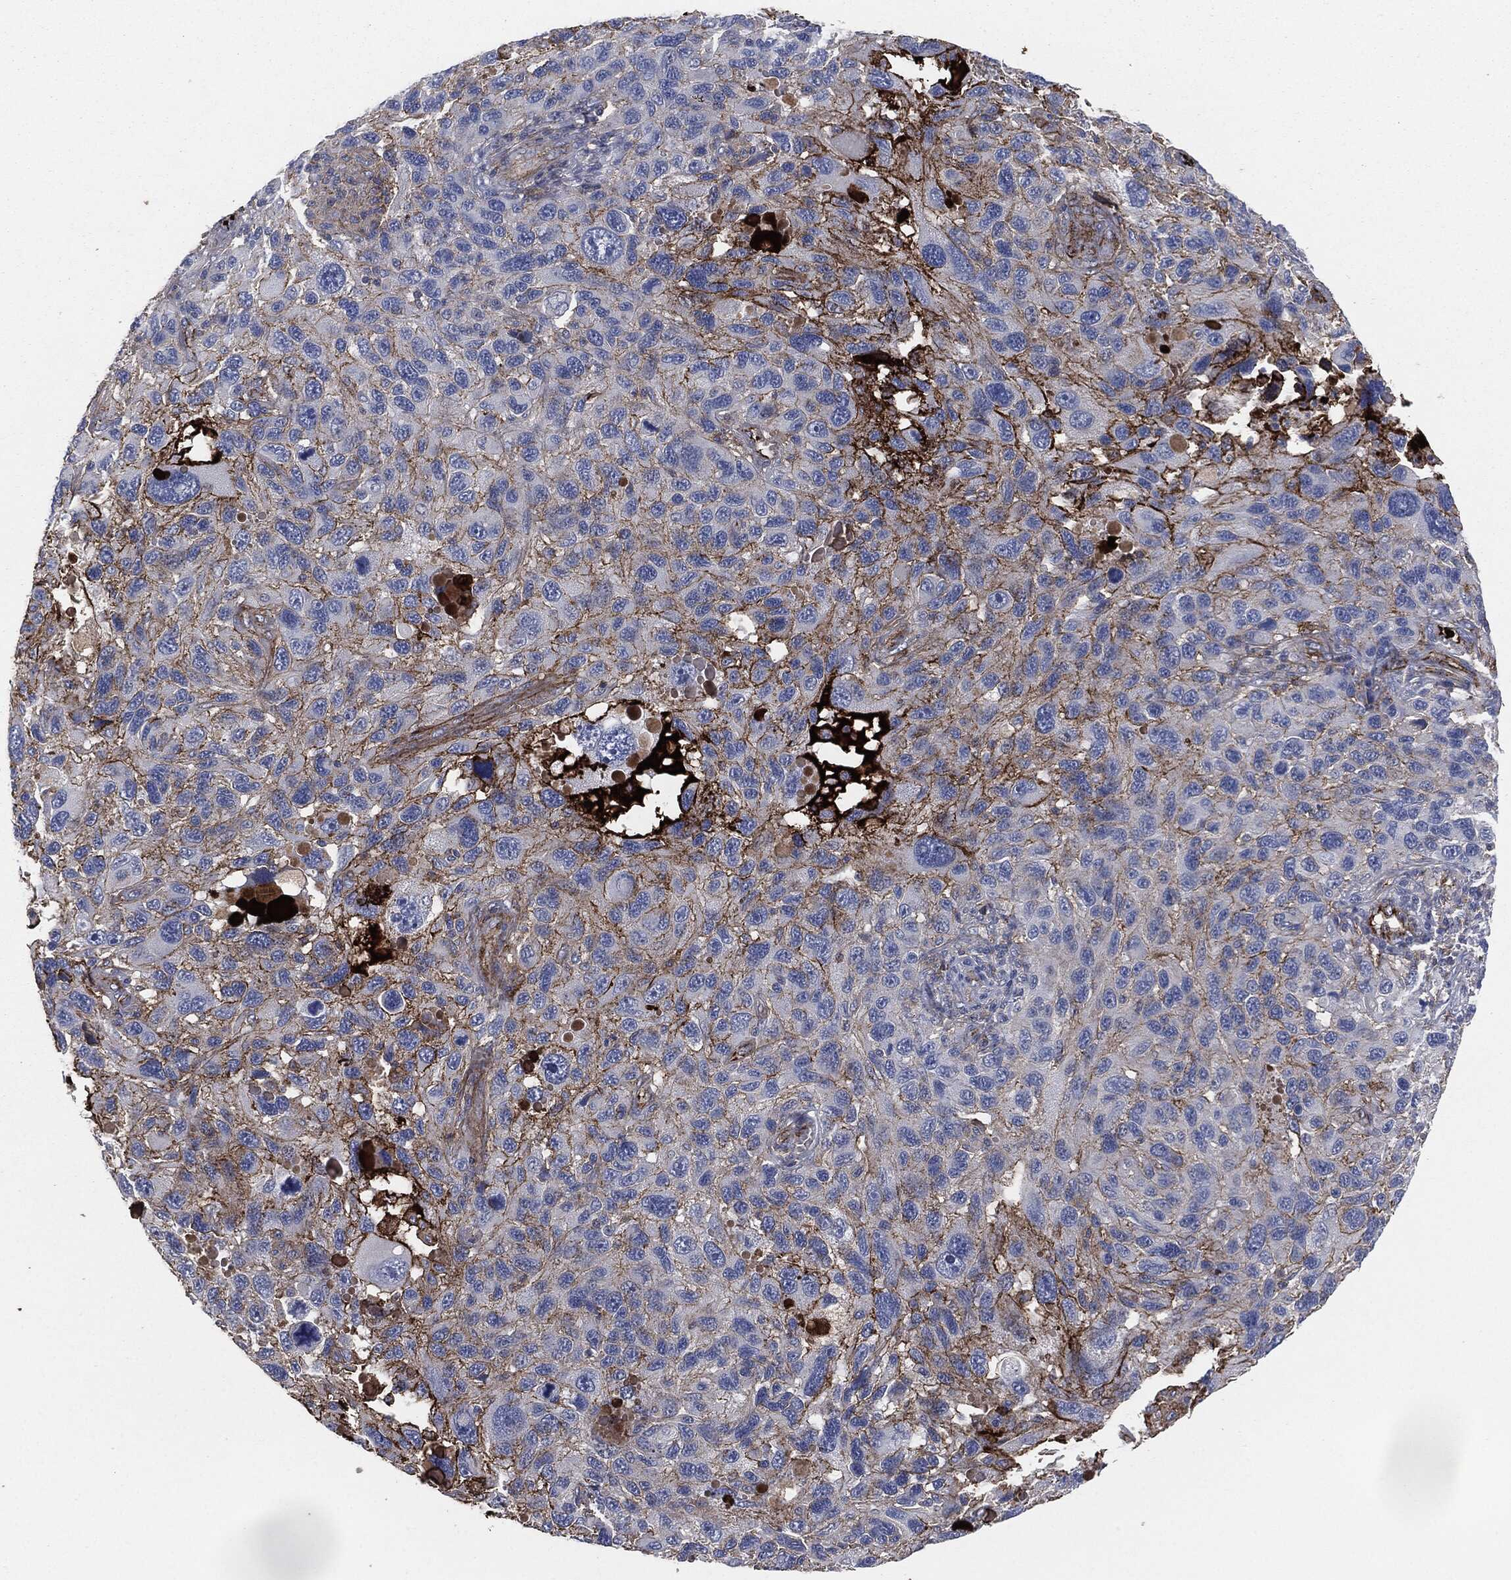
{"staining": {"intensity": "strong", "quantity": "<25%", "location": "cytoplasmic/membranous"}, "tissue": "melanoma", "cell_type": "Tumor cells", "image_type": "cancer", "snomed": [{"axis": "morphology", "description": "Malignant melanoma, NOS"}, {"axis": "topography", "description": "Skin"}], "caption": "The micrograph demonstrates staining of melanoma, revealing strong cytoplasmic/membranous protein staining (brown color) within tumor cells.", "gene": "APOB", "patient": {"sex": "male", "age": 53}}